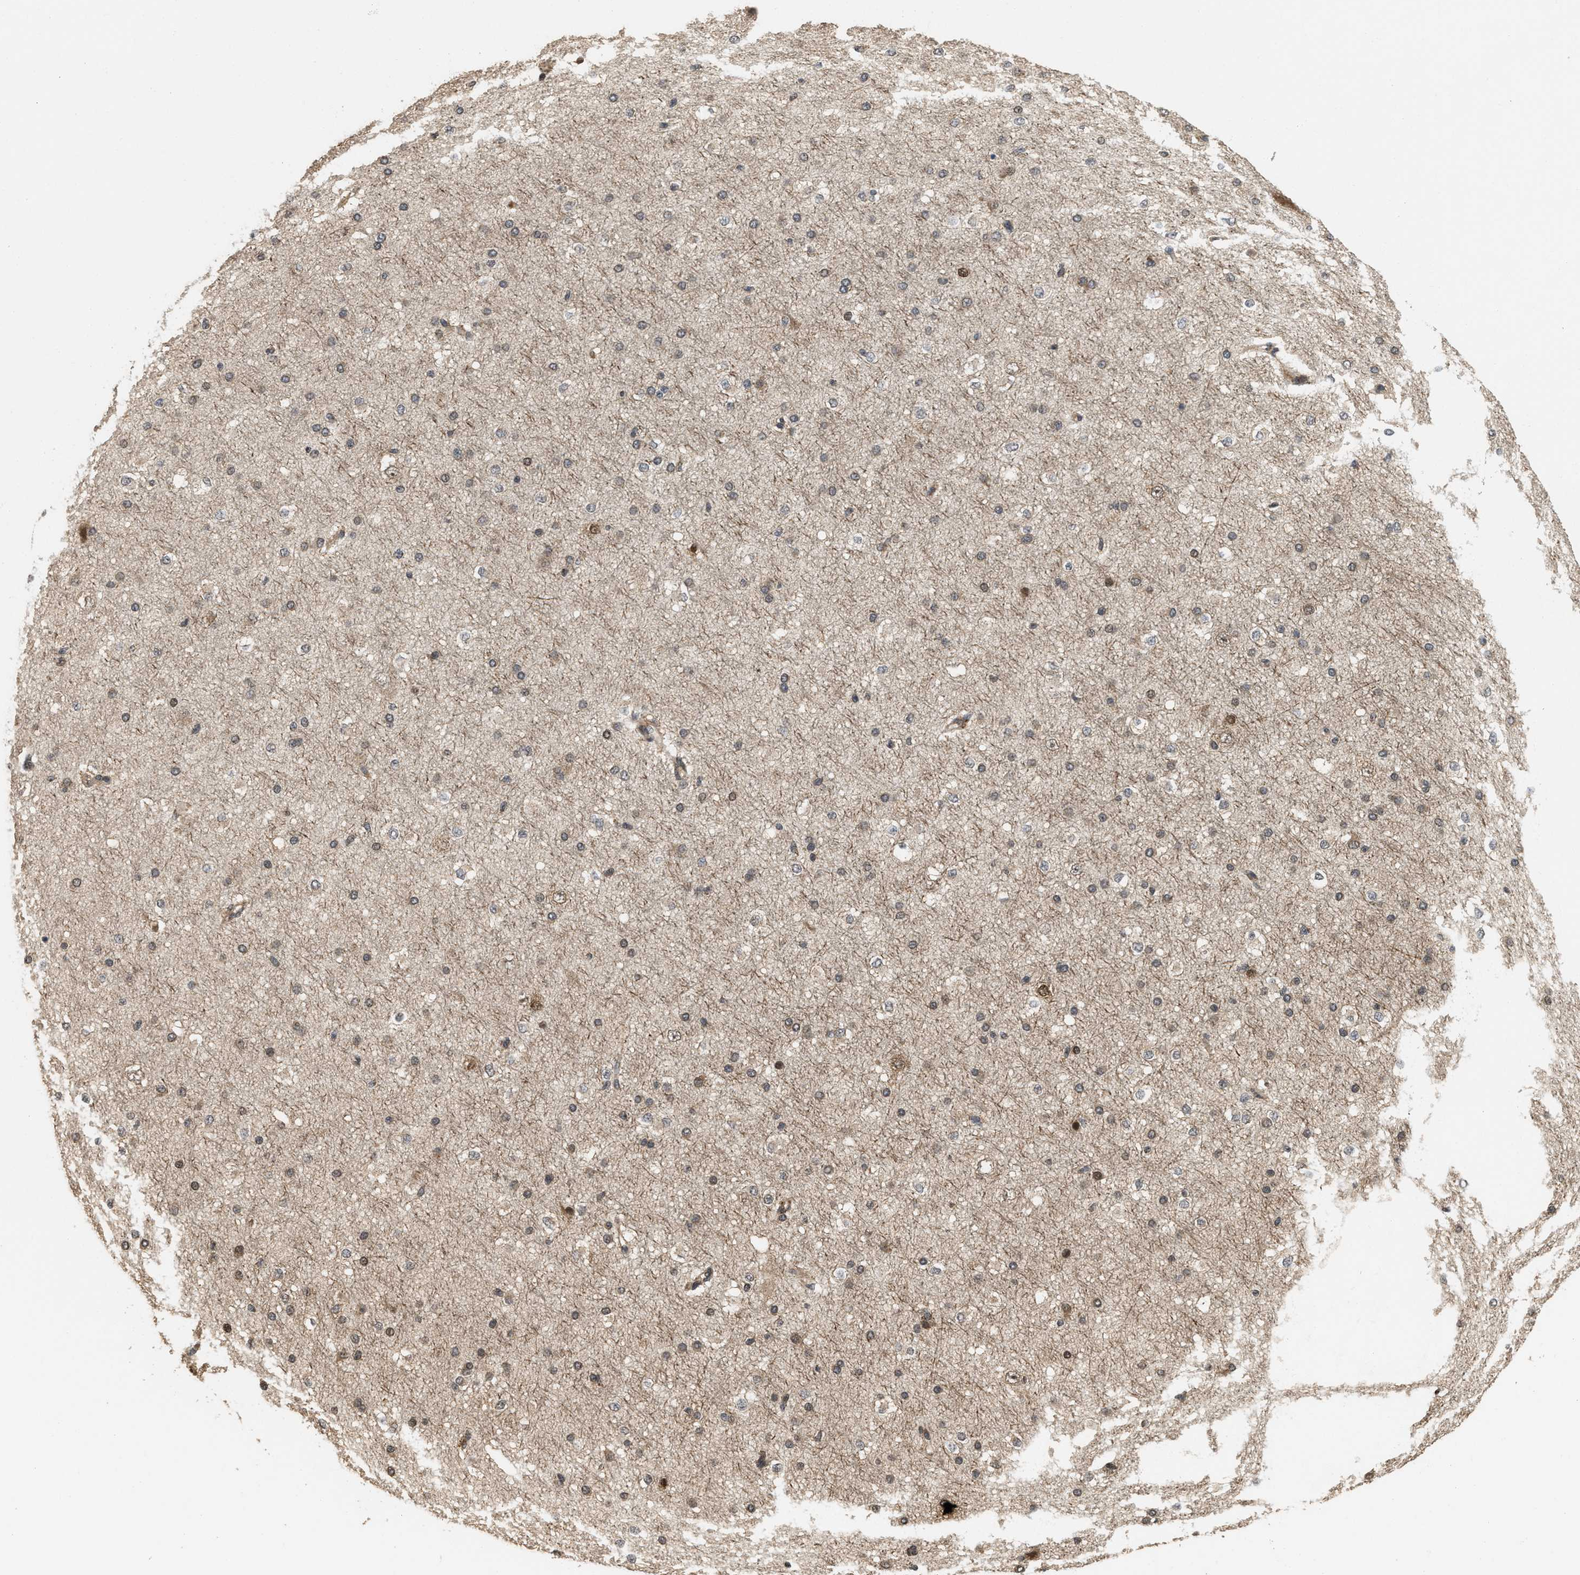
{"staining": {"intensity": "moderate", "quantity": "25%-75%", "location": "cytoplasmic/membranous"}, "tissue": "cerebral cortex", "cell_type": "Endothelial cells", "image_type": "normal", "snomed": [{"axis": "morphology", "description": "Normal tissue, NOS"}, {"axis": "morphology", "description": "Developmental malformation"}, {"axis": "topography", "description": "Cerebral cortex"}], "caption": "Immunohistochemical staining of unremarkable cerebral cortex demonstrates moderate cytoplasmic/membranous protein positivity in approximately 25%-75% of endothelial cells. The staining was performed using DAB, with brown indicating positive protein expression. Nuclei are stained blue with hematoxylin.", "gene": "ELP2", "patient": {"sex": "female", "age": 30}}